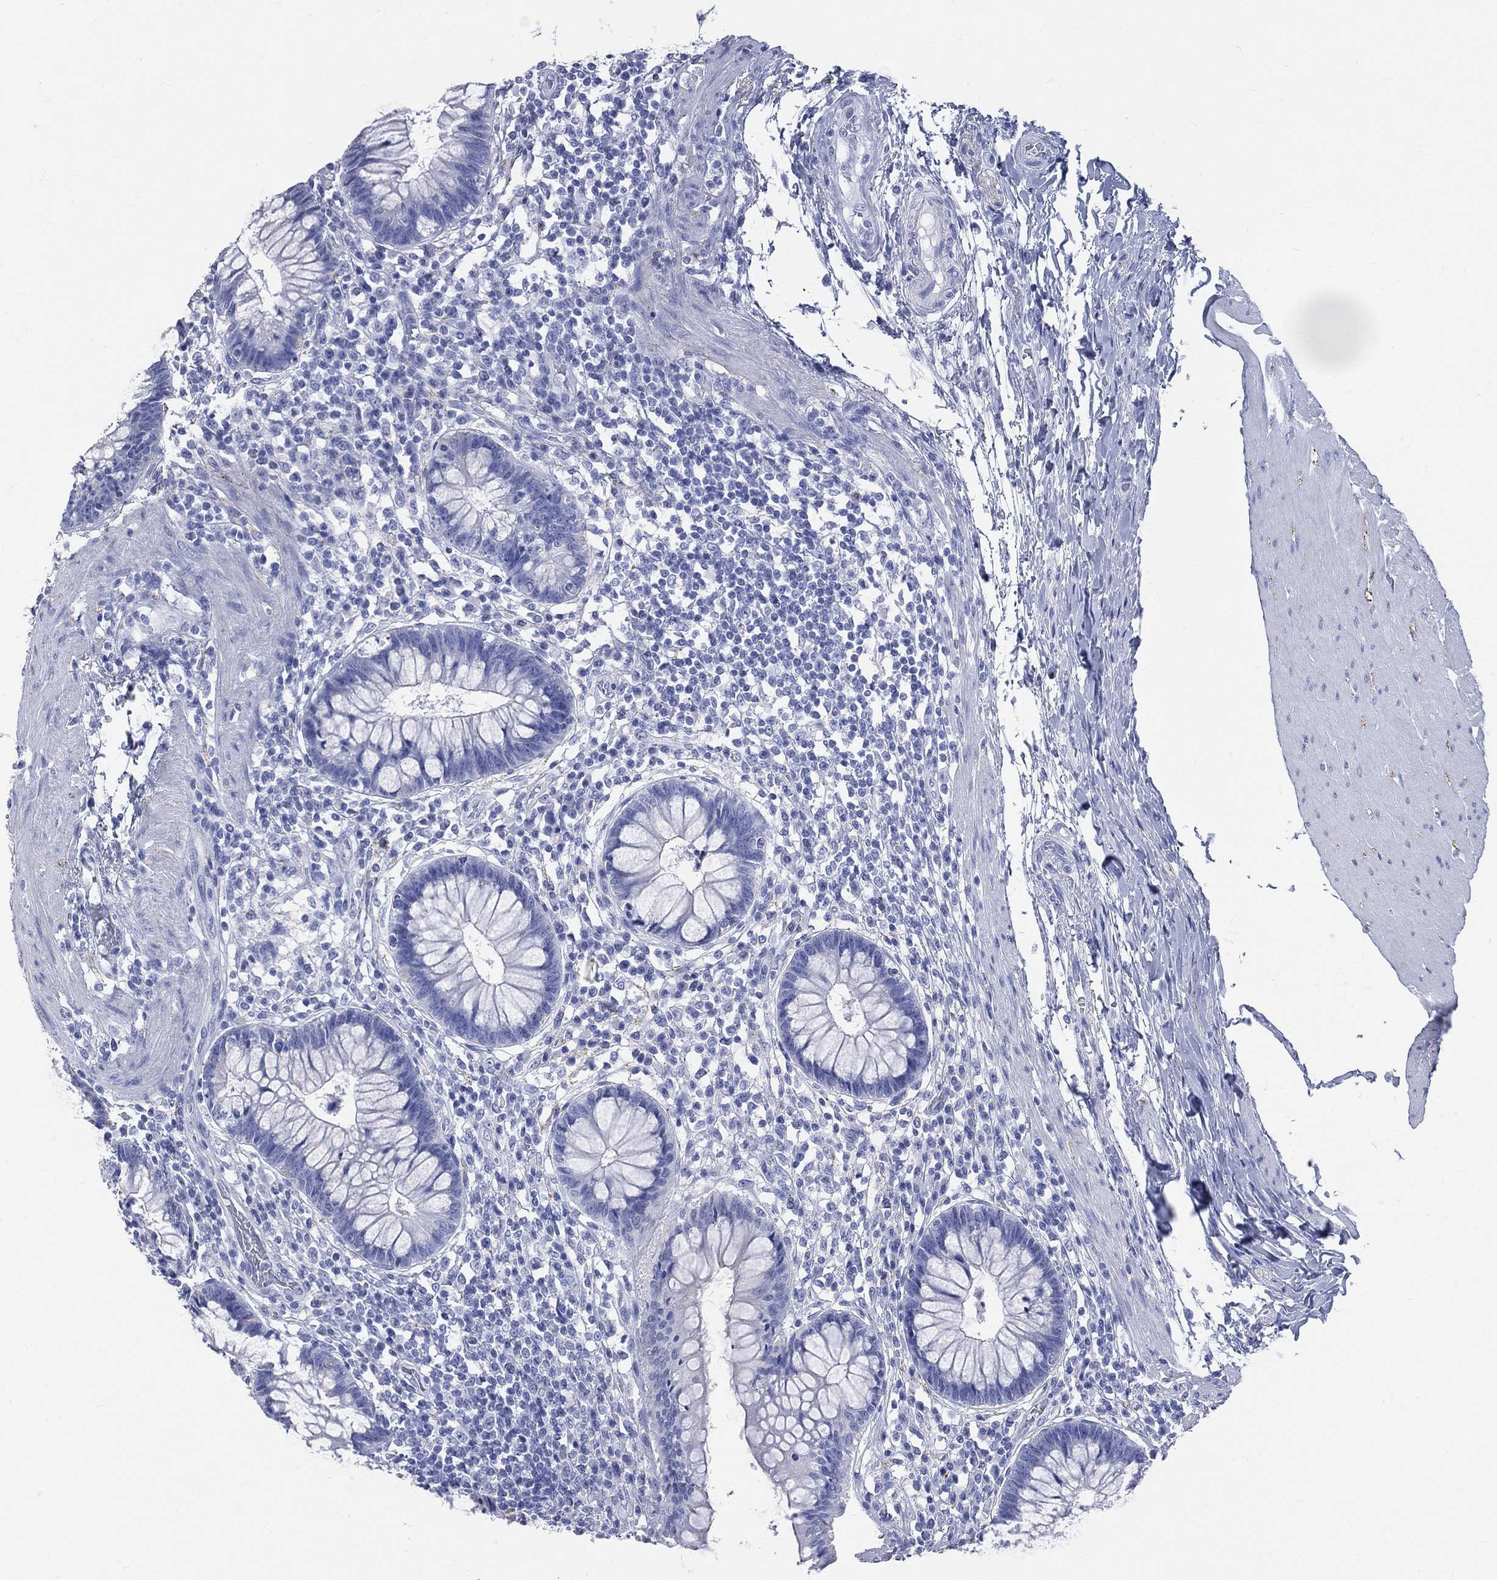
{"staining": {"intensity": "negative", "quantity": "none", "location": "none"}, "tissue": "rectum", "cell_type": "Glandular cells", "image_type": "normal", "snomed": [{"axis": "morphology", "description": "Normal tissue, NOS"}, {"axis": "topography", "description": "Rectum"}], "caption": "This micrograph is of unremarkable rectum stained with IHC to label a protein in brown with the nuclei are counter-stained blue. There is no staining in glandular cells.", "gene": "SYP", "patient": {"sex": "female", "age": 58}}